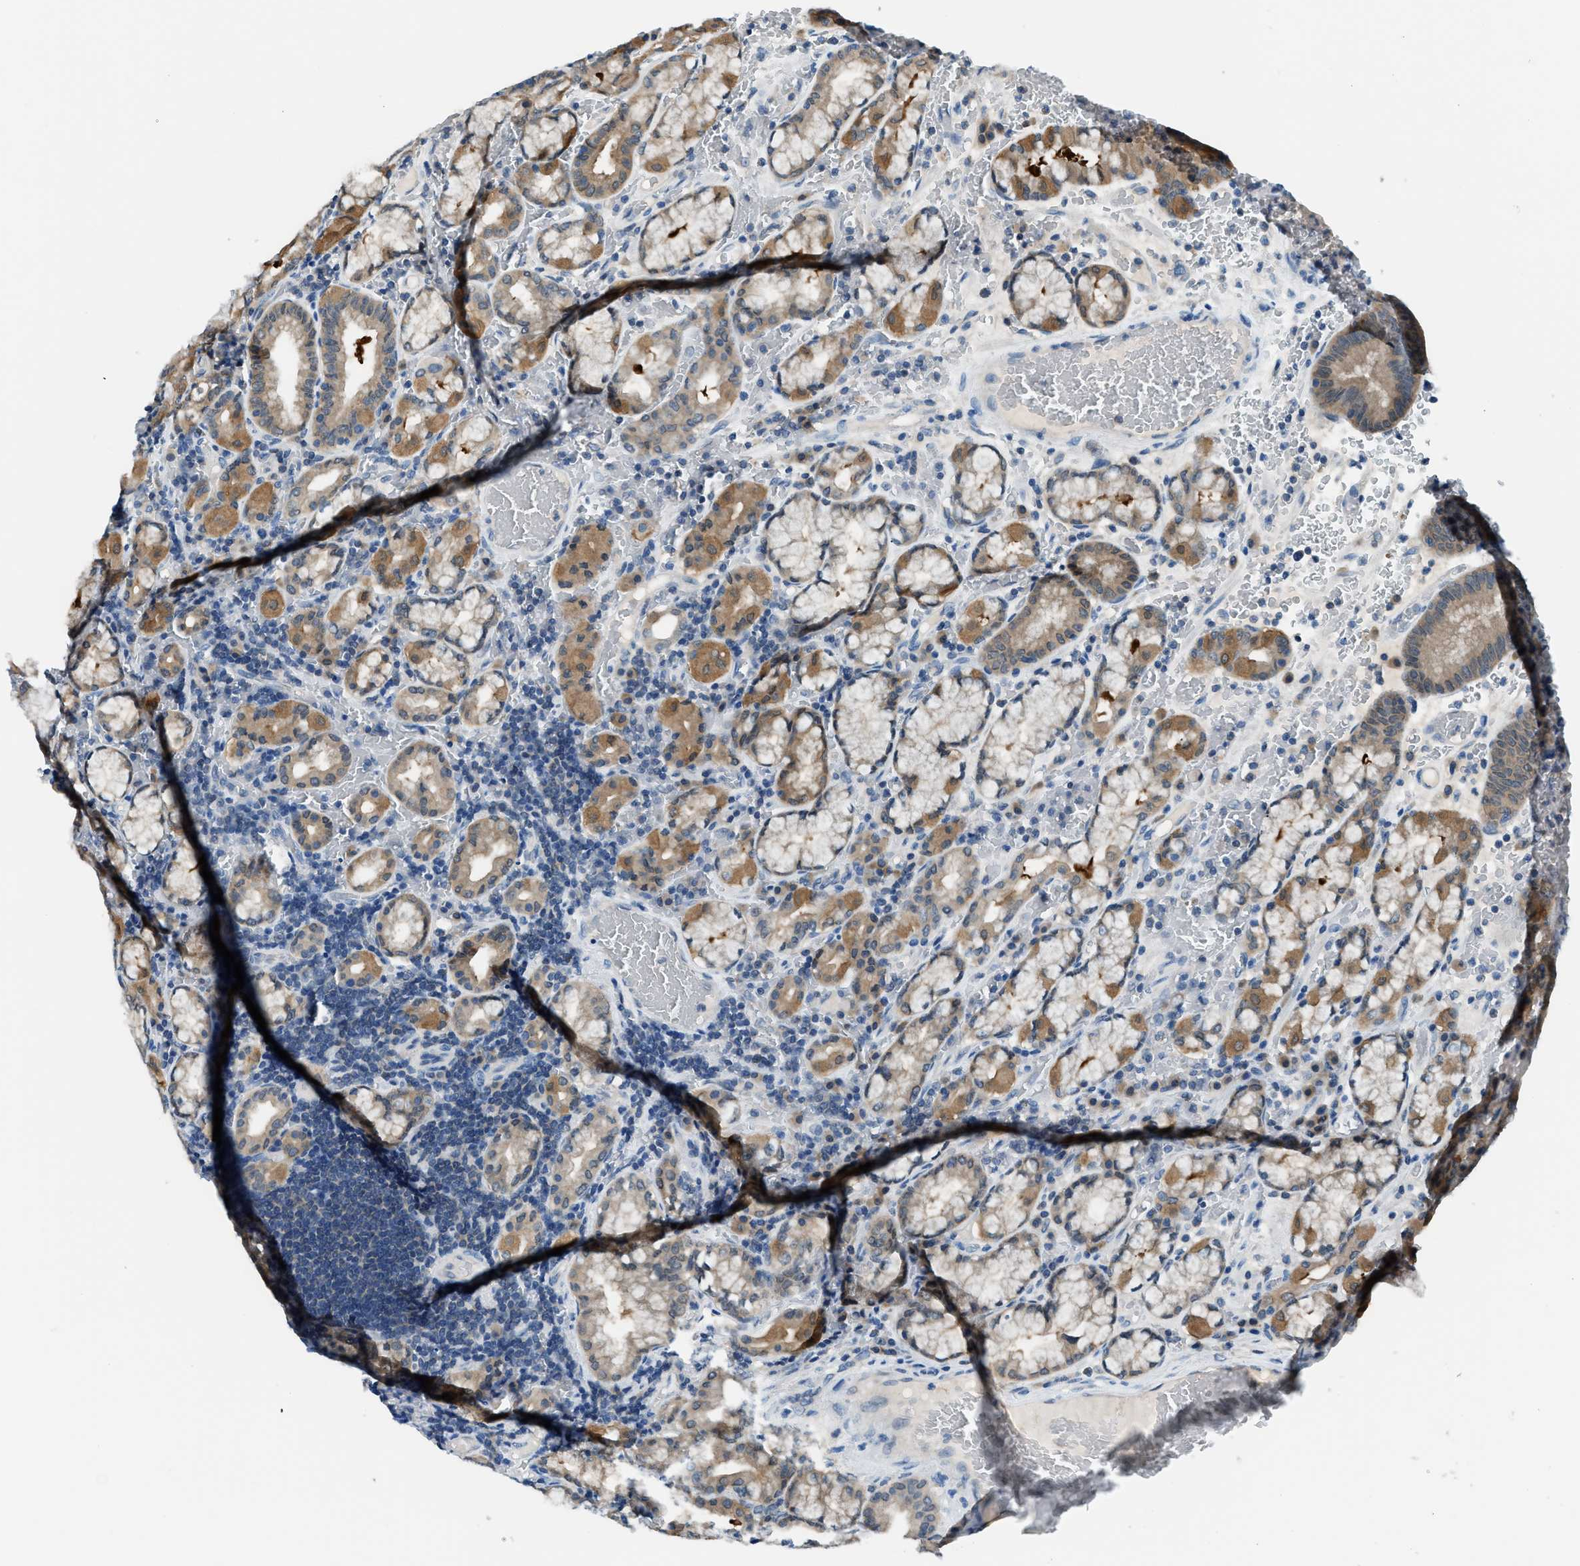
{"staining": {"intensity": "moderate", "quantity": ">75%", "location": "cytoplasmic/membranous"}, "tissue": "stomach", "cell_type": "Glandular cells", "image_type": "normal", "snomed": [{"axis": "morphology", "description": "Normal tissue, NOS"}, {"axis": "morphology", "description": "Carcinoid, malignant, NOS"}, {"axis": "topography", "description": "Stomach, upper"}], "caption": "Stomach stained with DAB immunohistochemistry (IHC) reveals medium levels of moderate cytoplasmic/membranous positivity in approximately >75% of glandular cells.", "gene": "ACP1", "patient": {"sex": "male", "age": 39}}